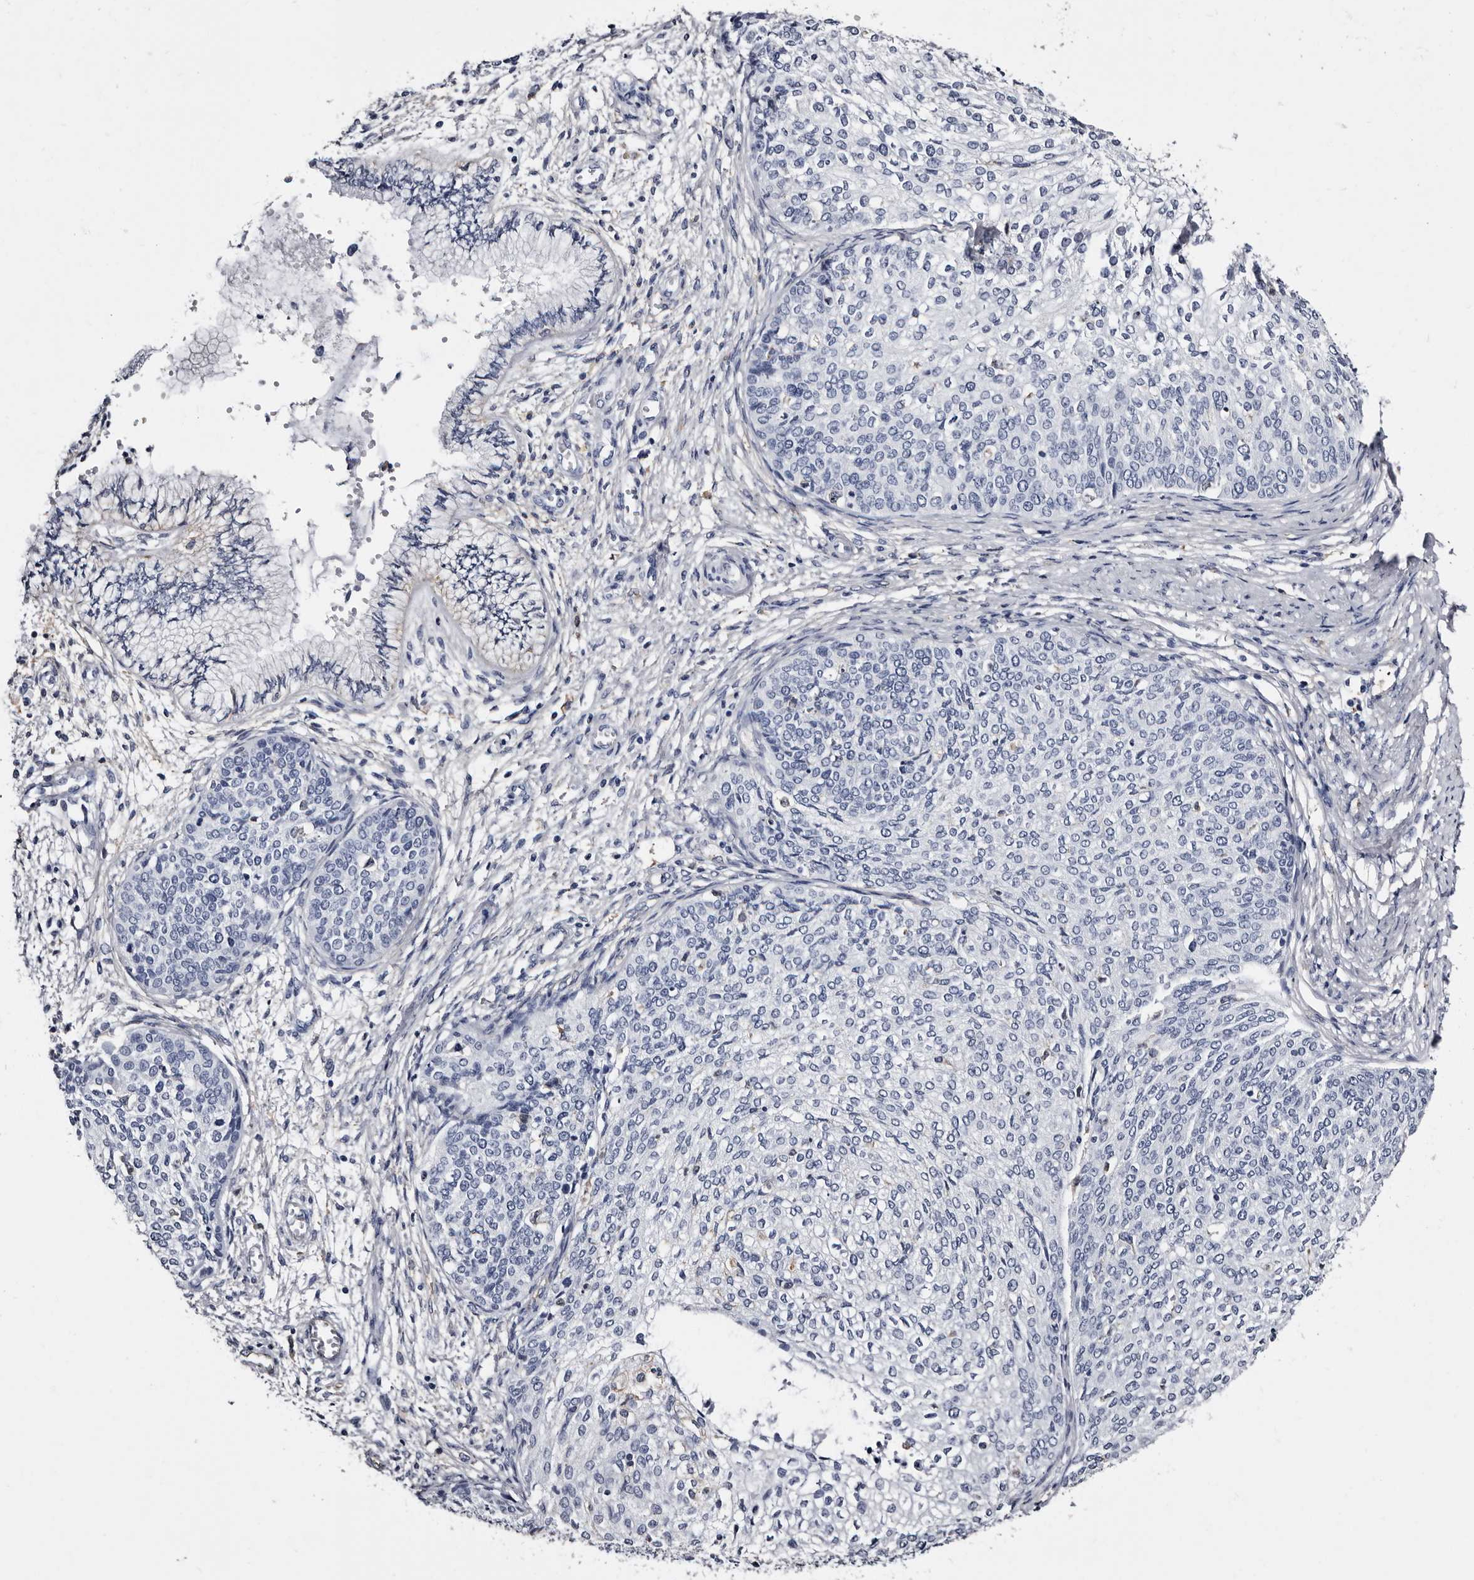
{"staining": {"intensity": "negative", "quantity": "none", "location": "none"}, "tissue": "cervical cancer", "cell_type": "Tumor cells", "image_type": "cancer", "snomed": [{"axis": "morphology", "description": "Squamous cell carcinoma, NOS"}, {"axis": "topography", "description": "Cervix"}], "caption": "IHC histopathology image of cervical squamous cell carcinoma stained for a protein (brown), which demonstrates no staining in tumor cells.", "gene": "EPB41L3", "patient": {"sex": "female", "age": 37}}